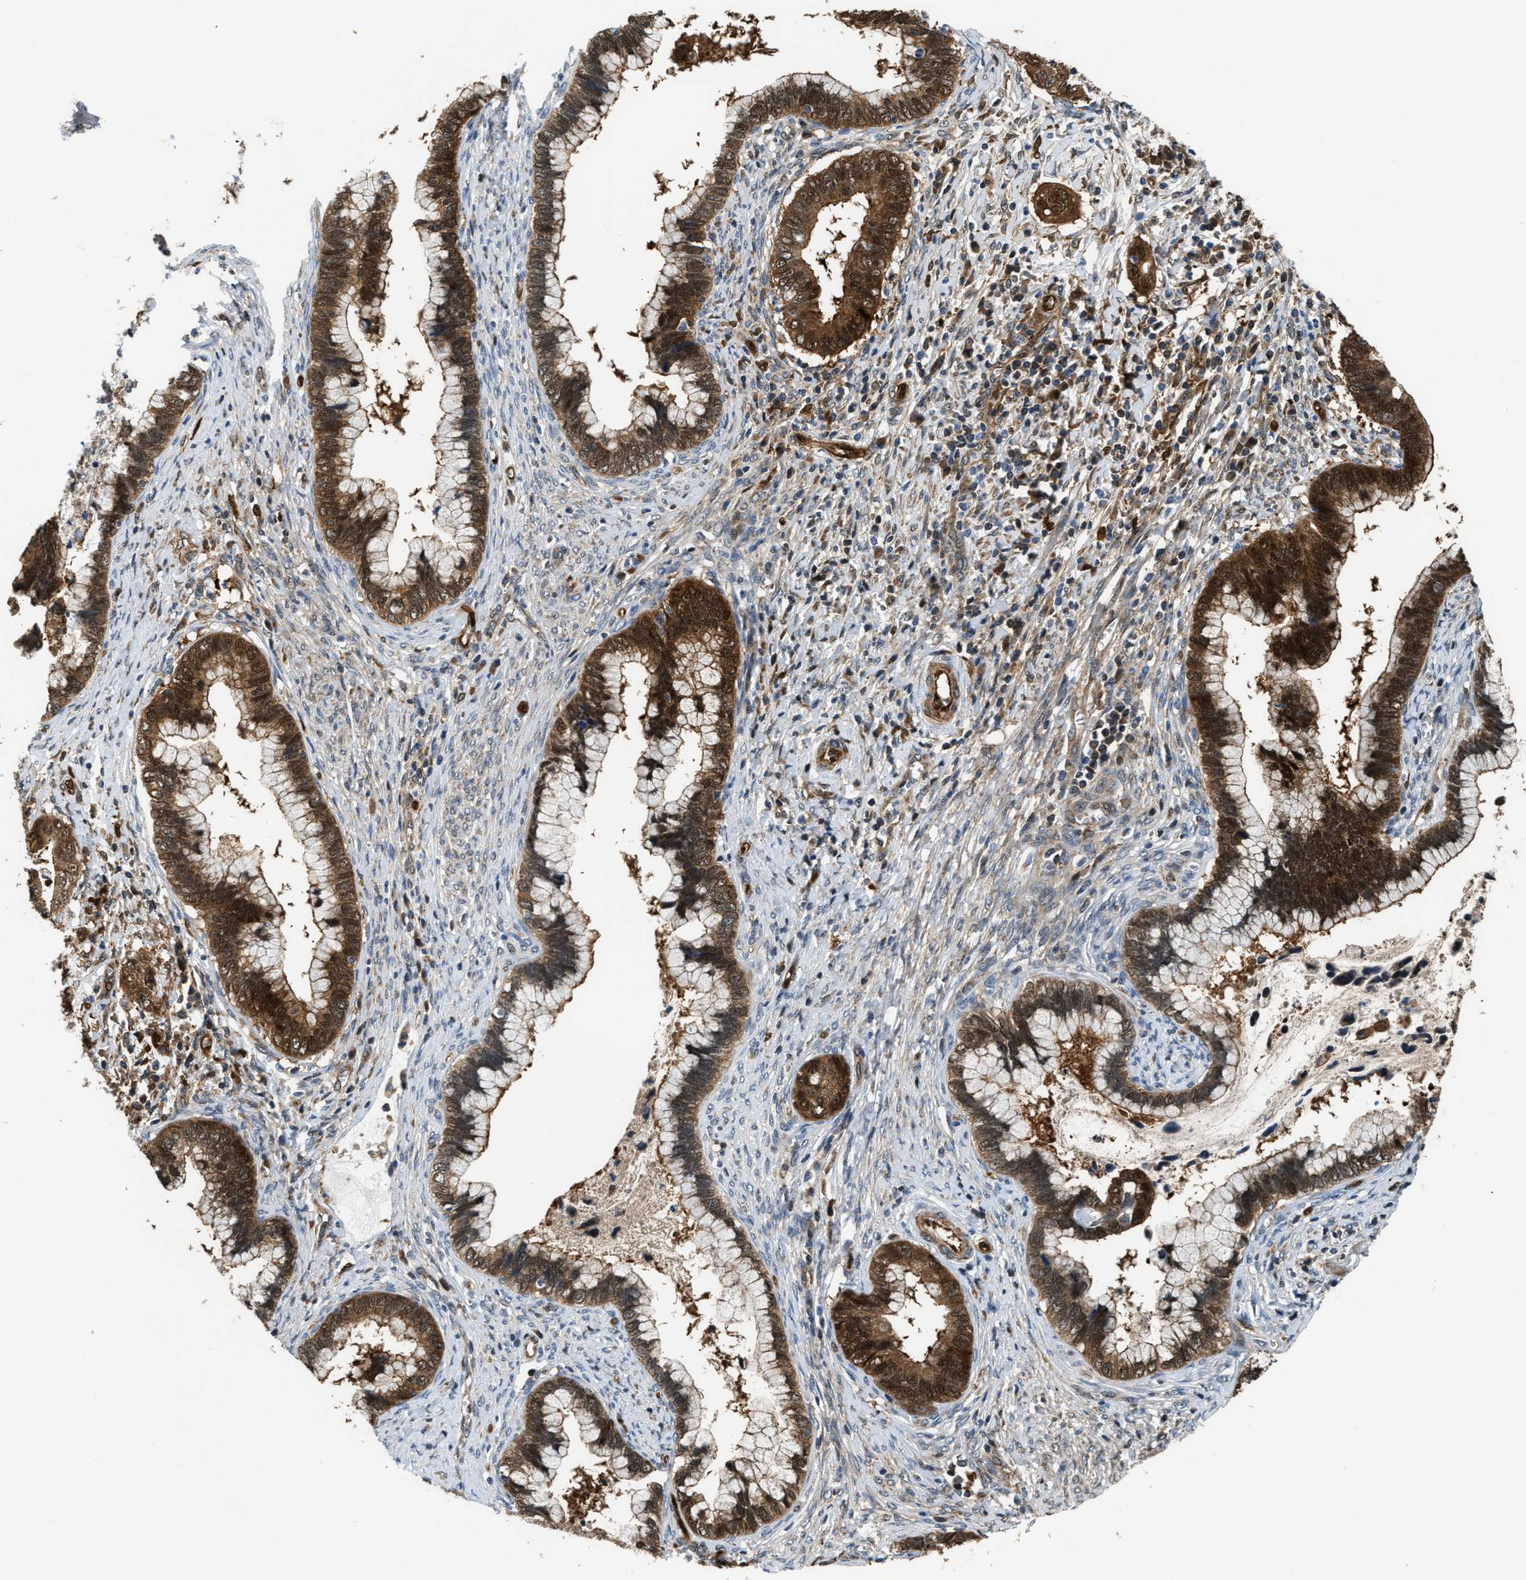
{"staining": {"intensity": "strong", "quantity": ">75%", "location": "cytoplasmic/membranous,nuclear"}, "tissue": "cervical cancer", "cell_type": "Tumor cells", "image_type": "cancer", "snomed": [{"axis": "morphology", "description": "Adenocarcinoma, NOS"}, {"axis": "topography", "description": "Cervix"}], "caption": "Brown immunohistochemical staining in human cervical adenocarcinoma reveals strong cytoplasmic/membranous and nuclear positivity in approximately >75% of tumor cells. The staining was performed using DAB to visualize the protein expression in brown, while the nuclei were stained in blue with hematoxylin (Magnification: 20x).", "gene": "PPA1", "patient": {"sex": "female", "age": 44}}